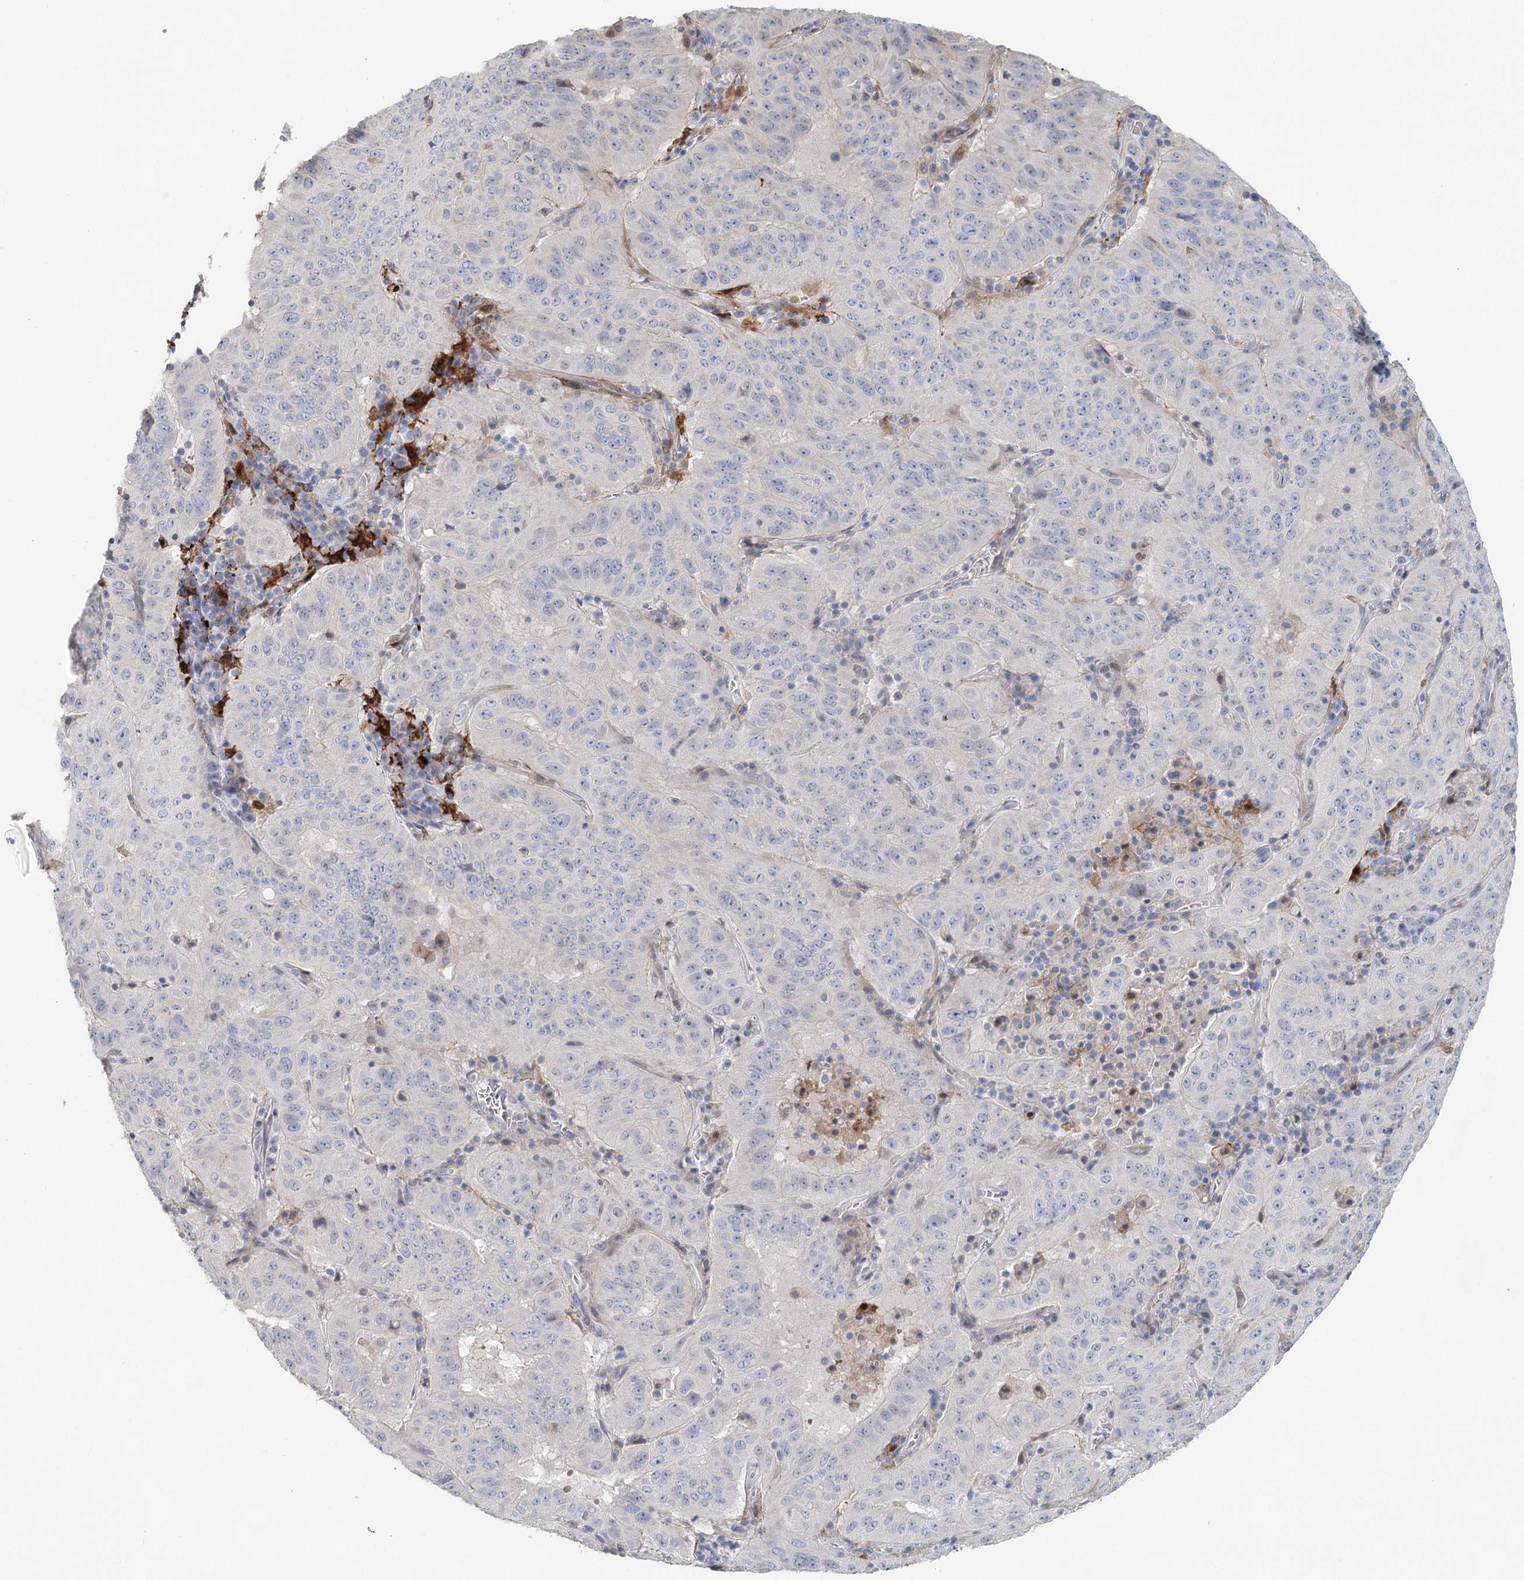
{"staining": {"intensity": "negative", "quantity": "none", "location": "none"}, "tissue": "pancreatic cancer", "cell_type": "Tumor cells", "image_type": "cancer", "snomed": [{"axis": "morphology", "description": "Adenocarcinoma, NOS"}, {"axis": "topography", "description": "Pancreas"}], "caption": "DAB (3,3'-diaminobenzidine) immunohistochemical staining of pancreatic adenocarcinoma exhibits no significant staining in tumor cells.", "gene": "SLC19A3", "patient": {"sex": "male", "age": 63}}